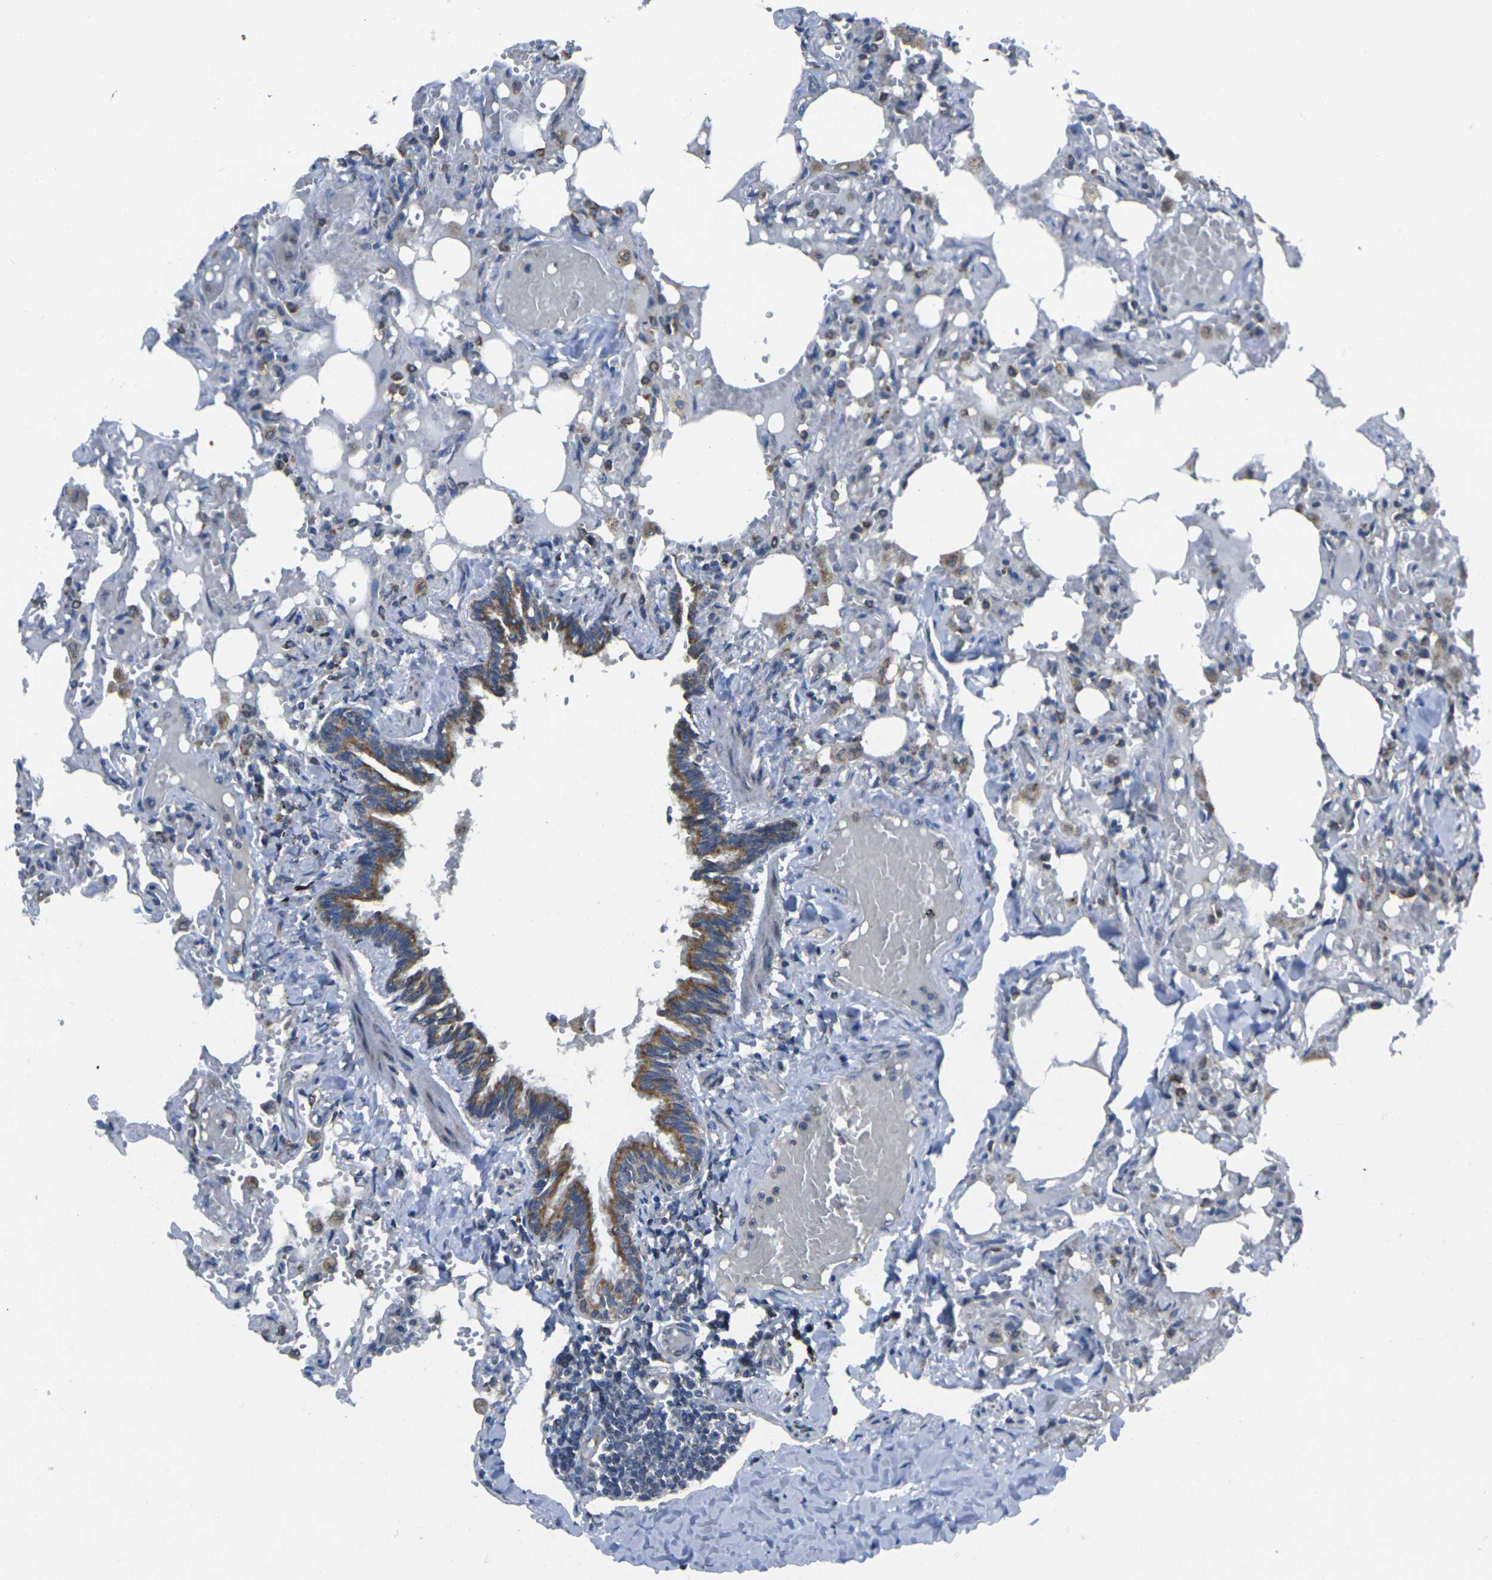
{"staining": {"intensity": "moderate", "quantity": "25%-75%", "location": "cytoplasmic/membranous"}, "tissue": "lung", "cell_type": "Alveolar cells", "image_type": "normal", "snomed": [{"axis": "morphology", "description": "Normal tissue, NOS"}, {"axis": "topography", "description": "Lung"}], "caption": "Immunohistochemistry (IHC) staining of benign lung, which shows medium levels of moderate cytoplasmic/membranous staining in approximately 25%-75% of alveolar cells indicating moderate cytoplasmic/membranous protein positivity. The staining was performed using DAB (brown) for protein detection and nuclei were counterstained in hematoxylin (blue).", "gene": "TMEM120B", "patient": {"sex": "male", "age": 21}}